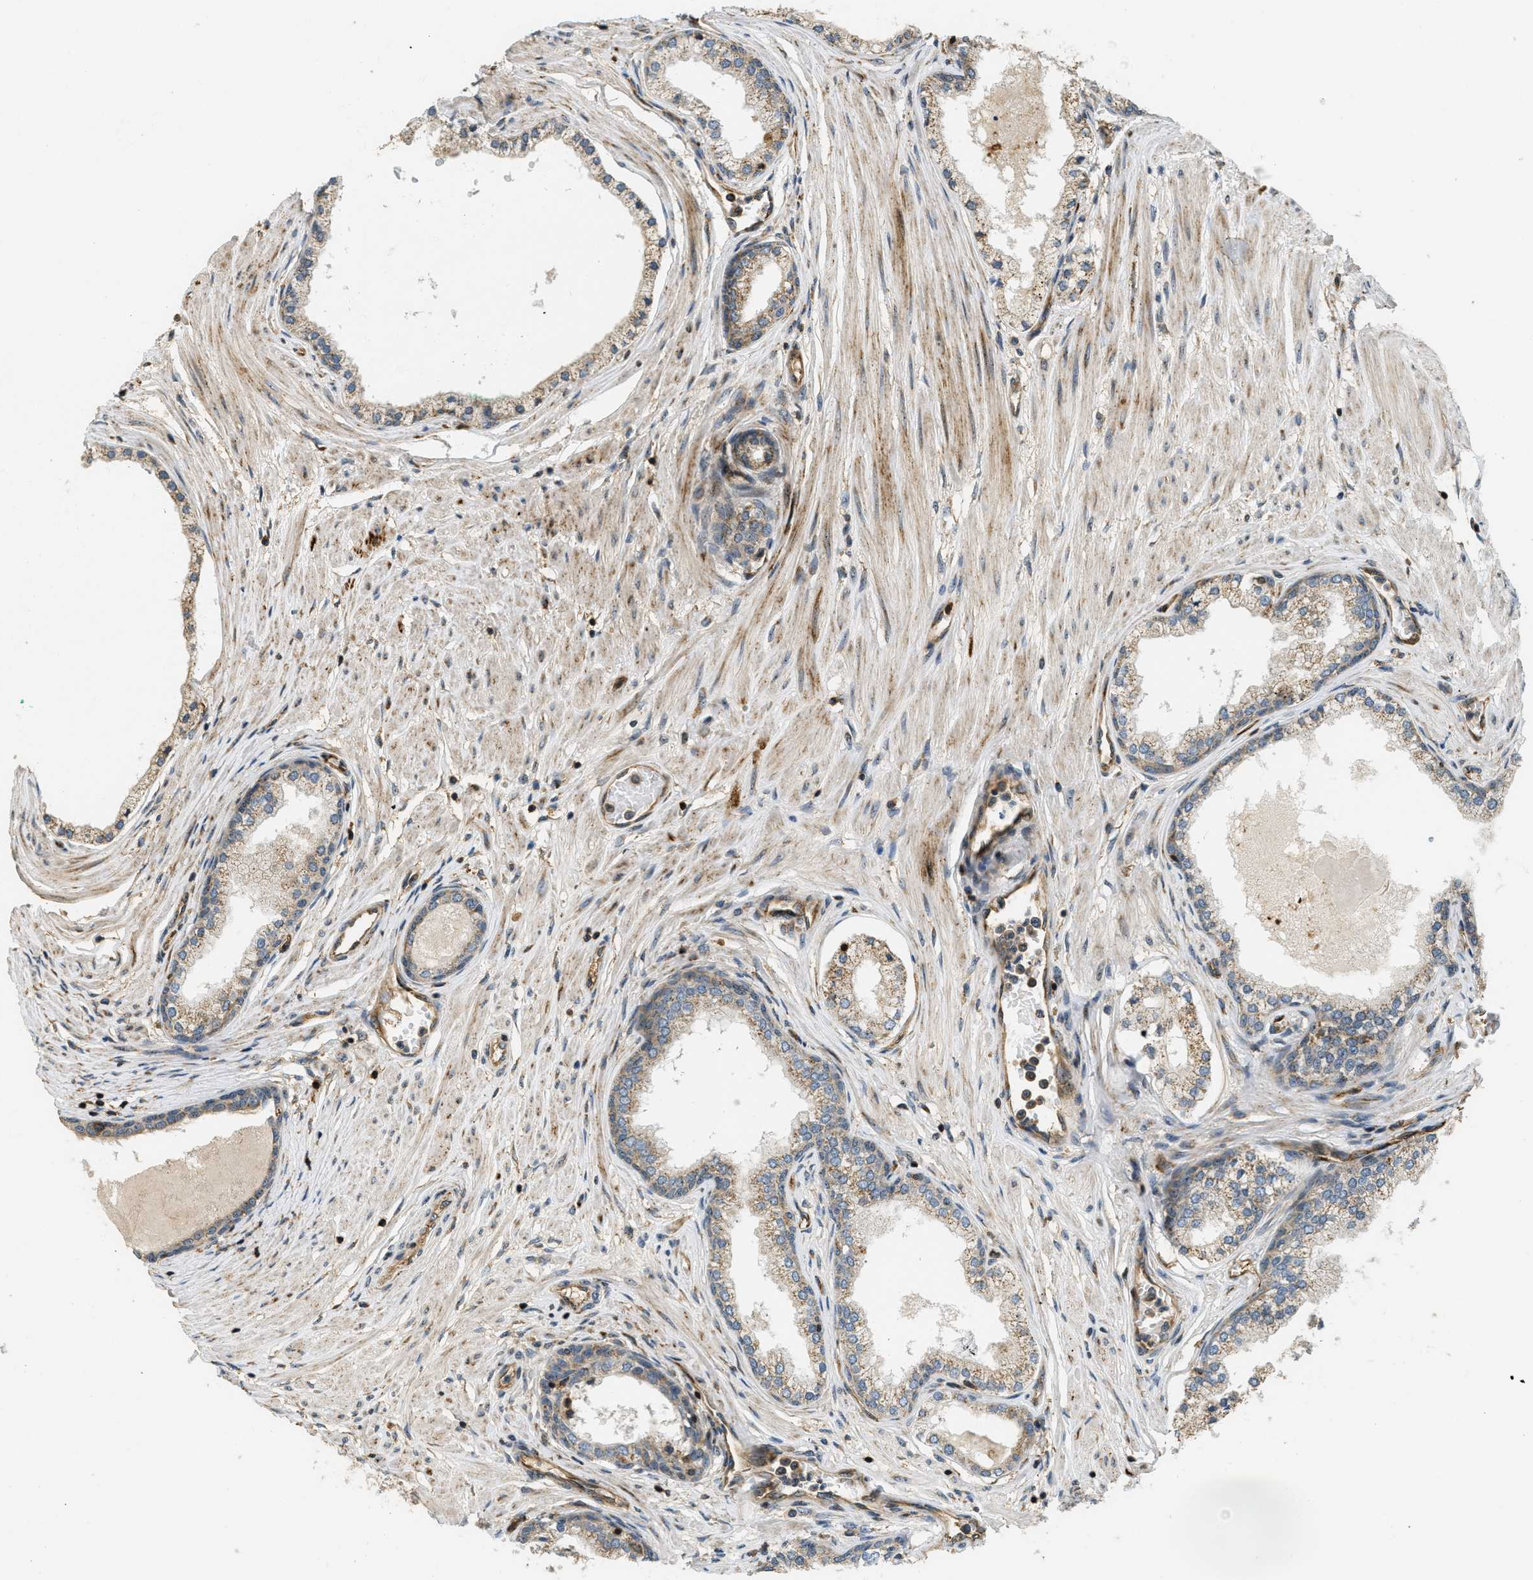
{"staining": {"intensity": "moderate", "quantity": ">75%", "location": "cytoplasmic/membranous"}, "tissue": "prostate cancer", "cell_type": "Tumor cells", "image_type": "cancer", "snomed": [{"axis": "morphology", "description": "Adenocarcinoma, Low grade"}, {"axis": "topography", "description": "Prostate"}], "caption": "A high-resolution micrograph shows IHC staining of prostate cancer, which shows moderate cytoplasmic/membranous positivity in approximately >75% of tumor cells. The protein of interest is shown in brown color, while the nuclei are stained blue.", "gene": "LRP12", "patient": {"sex": "male", "age": 63}}